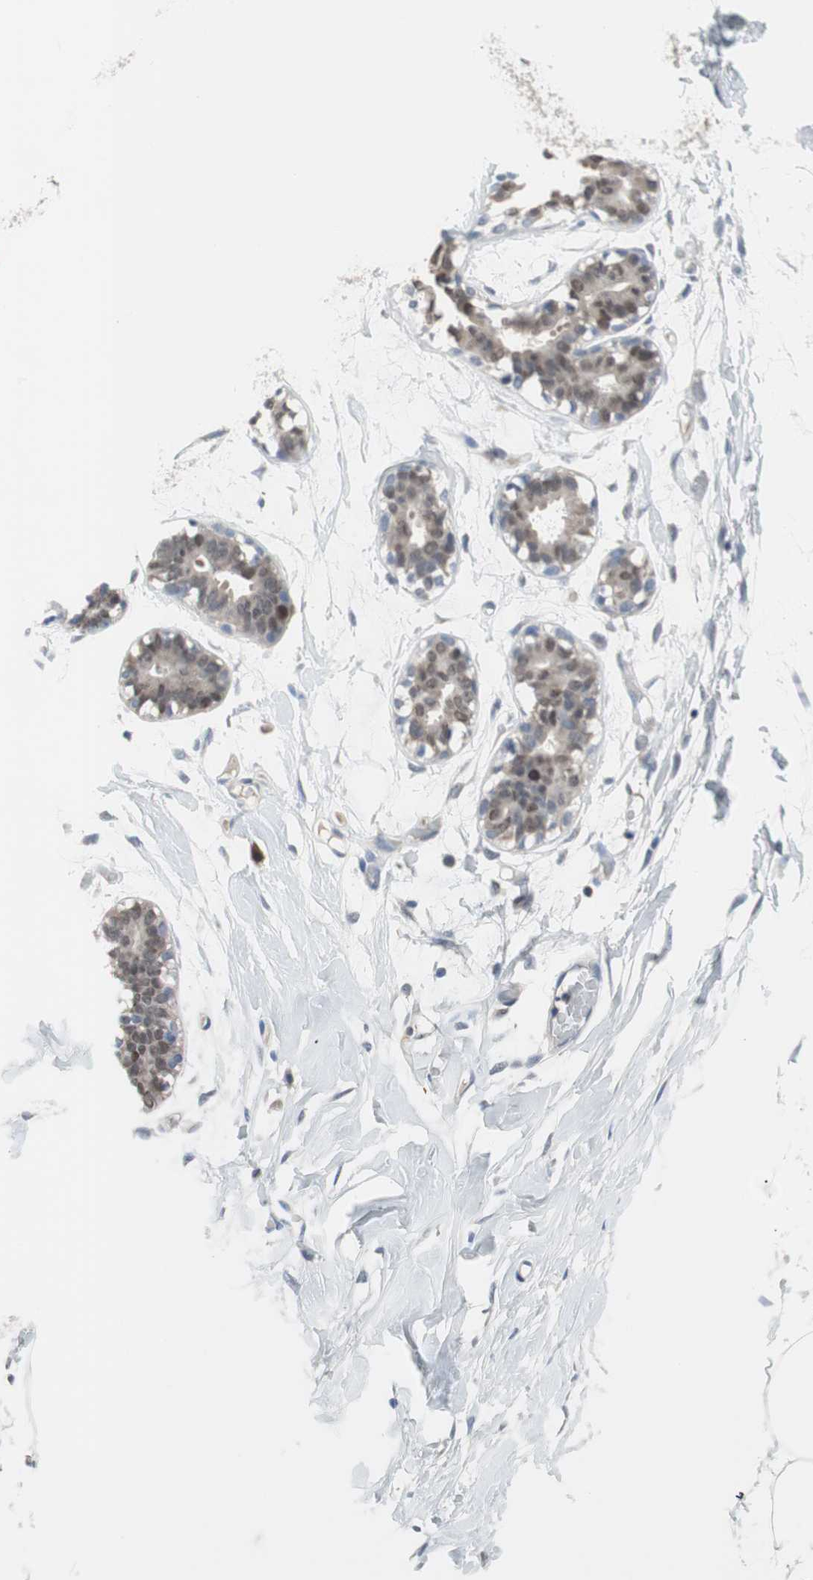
{"staining": {"intensity": "negative", "quantity": "none", "location": "none"}, "tissue": "adipose tissue", "cell_type": "Adipocytes", "image_type": "normal", "snomed": [{"axis": "morphology", "description": "Normal tissue, NOS"}, {"axis": "topography", "description": "Breast"}, {"axis": "topography", "description": "Adipose tissue"}], "caption": "Adipose tissue stained for a protein using immunohistochemistry shows no staining adipocytes.", "gene": "GRHL1", "patient": {"sex": "female", "age": 25}}